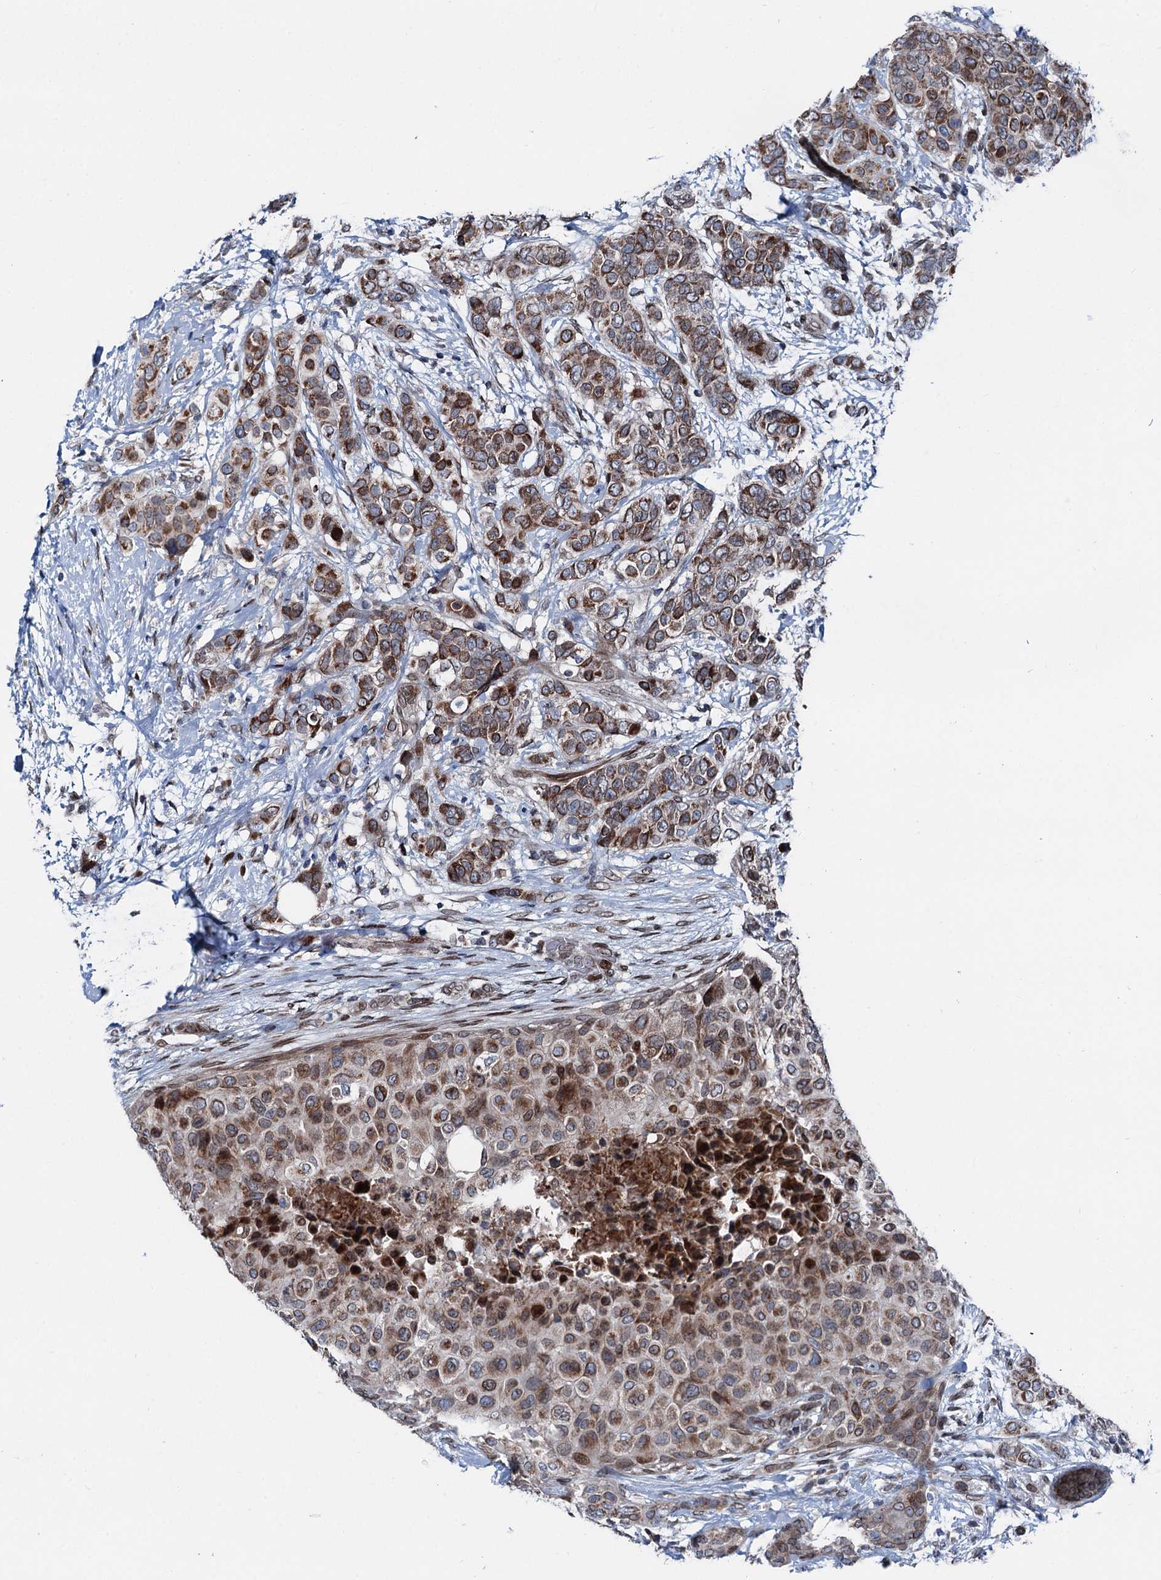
{"staining": {"intensity": "moderate", "quantity": ">75%", "location": "cytoplasmic/membranous"}, "tissue": "breast cancer", "cell_type": "Tumor cells", "image_type": "cancer", "snomed": [{"axis": "morphology", "description": "Lobular carcinoma"}, {"axis": "topography", "description": "Breast"}], "caption": "Breast lobular carcinoma tissue displays moderate cytoplasmic/membranous positivity in about >75% of tumor cells, visualized by immunohistochemistry.", "gene": "MRPL14", "patient": {"sex": "female", "age": 51}}